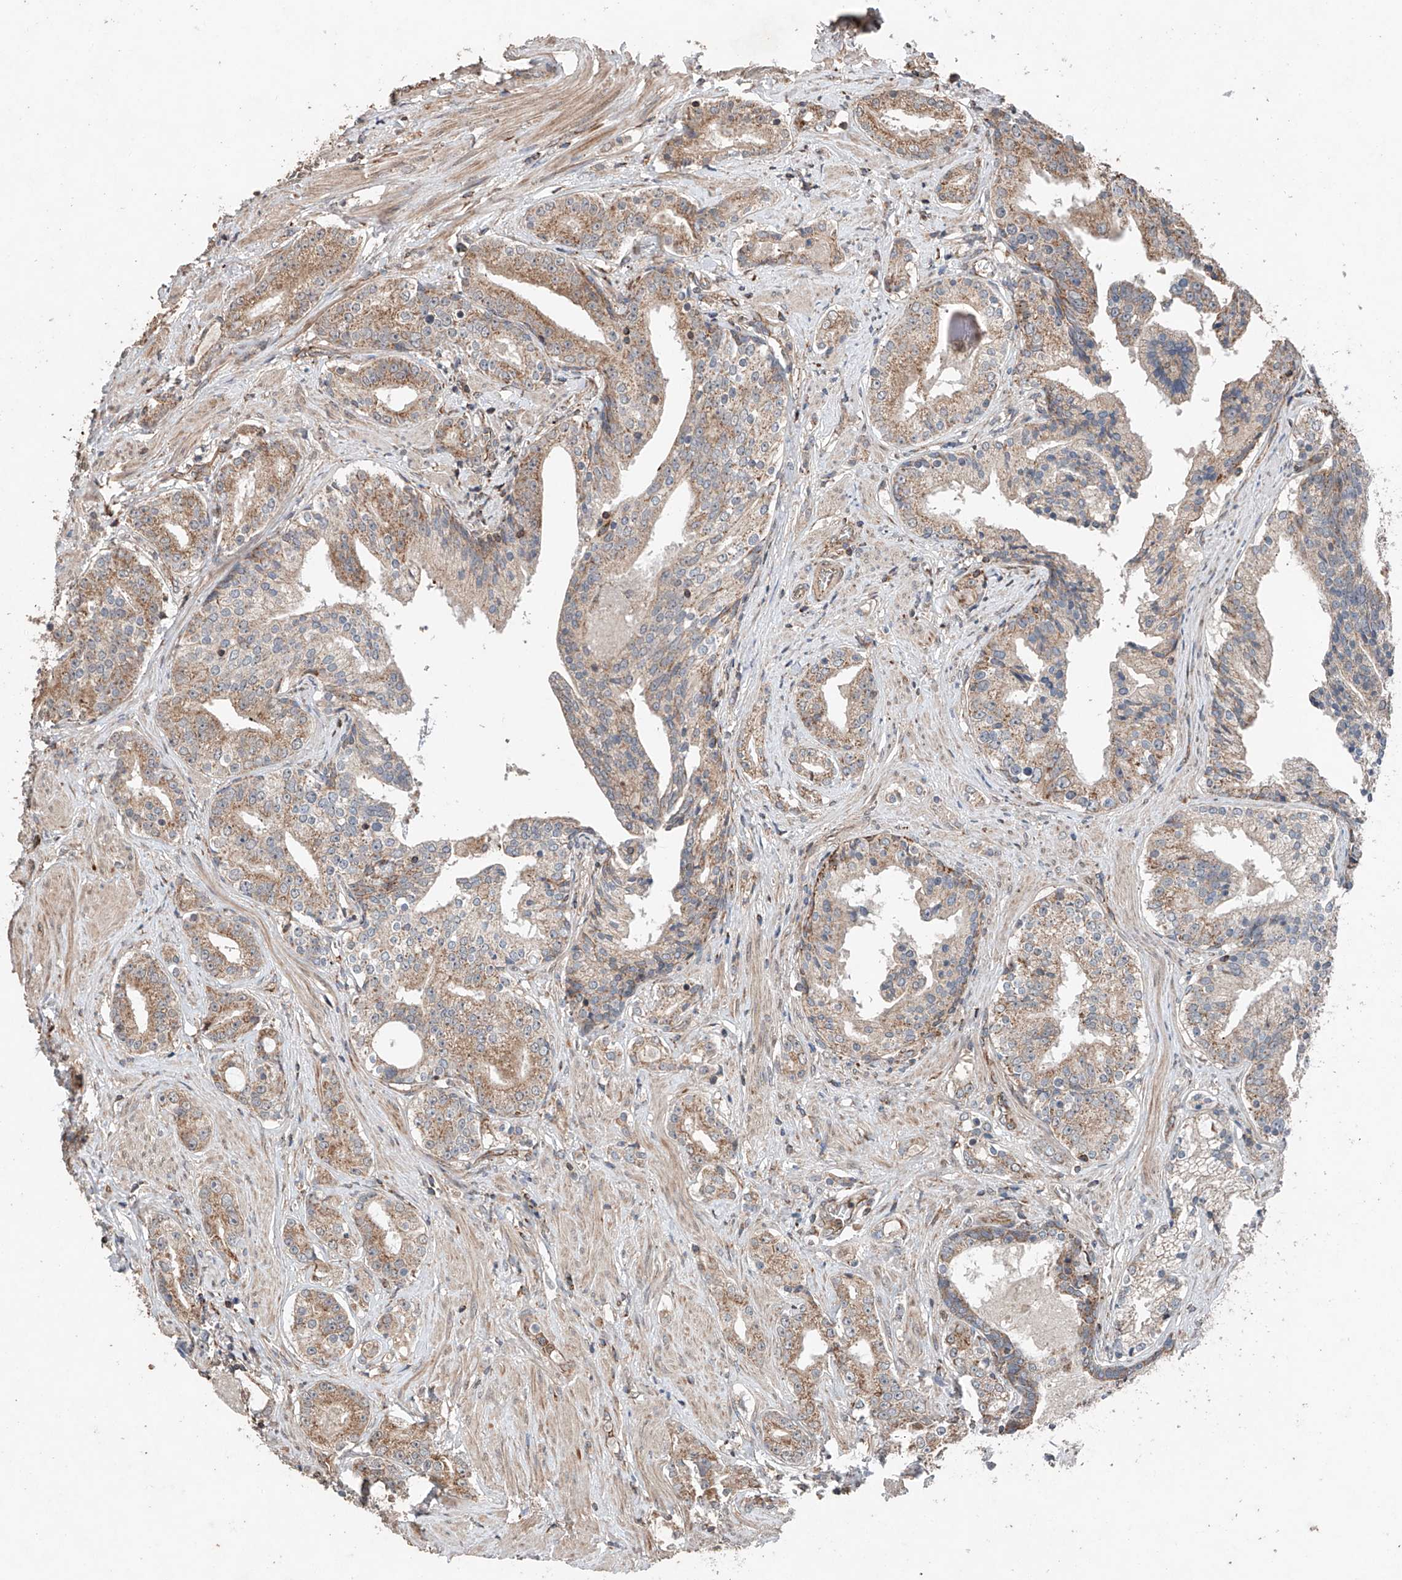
{"staining": {"intensity": "moderate", "quantity": ">75%", "location": "cytoplasmic/membranous"}, "tissue": "prostate cancer", "cell_type": "Tumor cells", "image_type": "cancer", "snomed": [{"axis": "morphology", "description": "Adenocarcinoma, High grade"}, {"axis": "topography", "description": "Prostate"}], "caption": "This is an image of IHC staining of prostate cancer (high-grade adenocarcinoma), which shows moderate positivity in the cytoplasmic/membranous of tumor cells.", "gene": "AP4B1", "patient": {"sex": "male", "age": 58}}